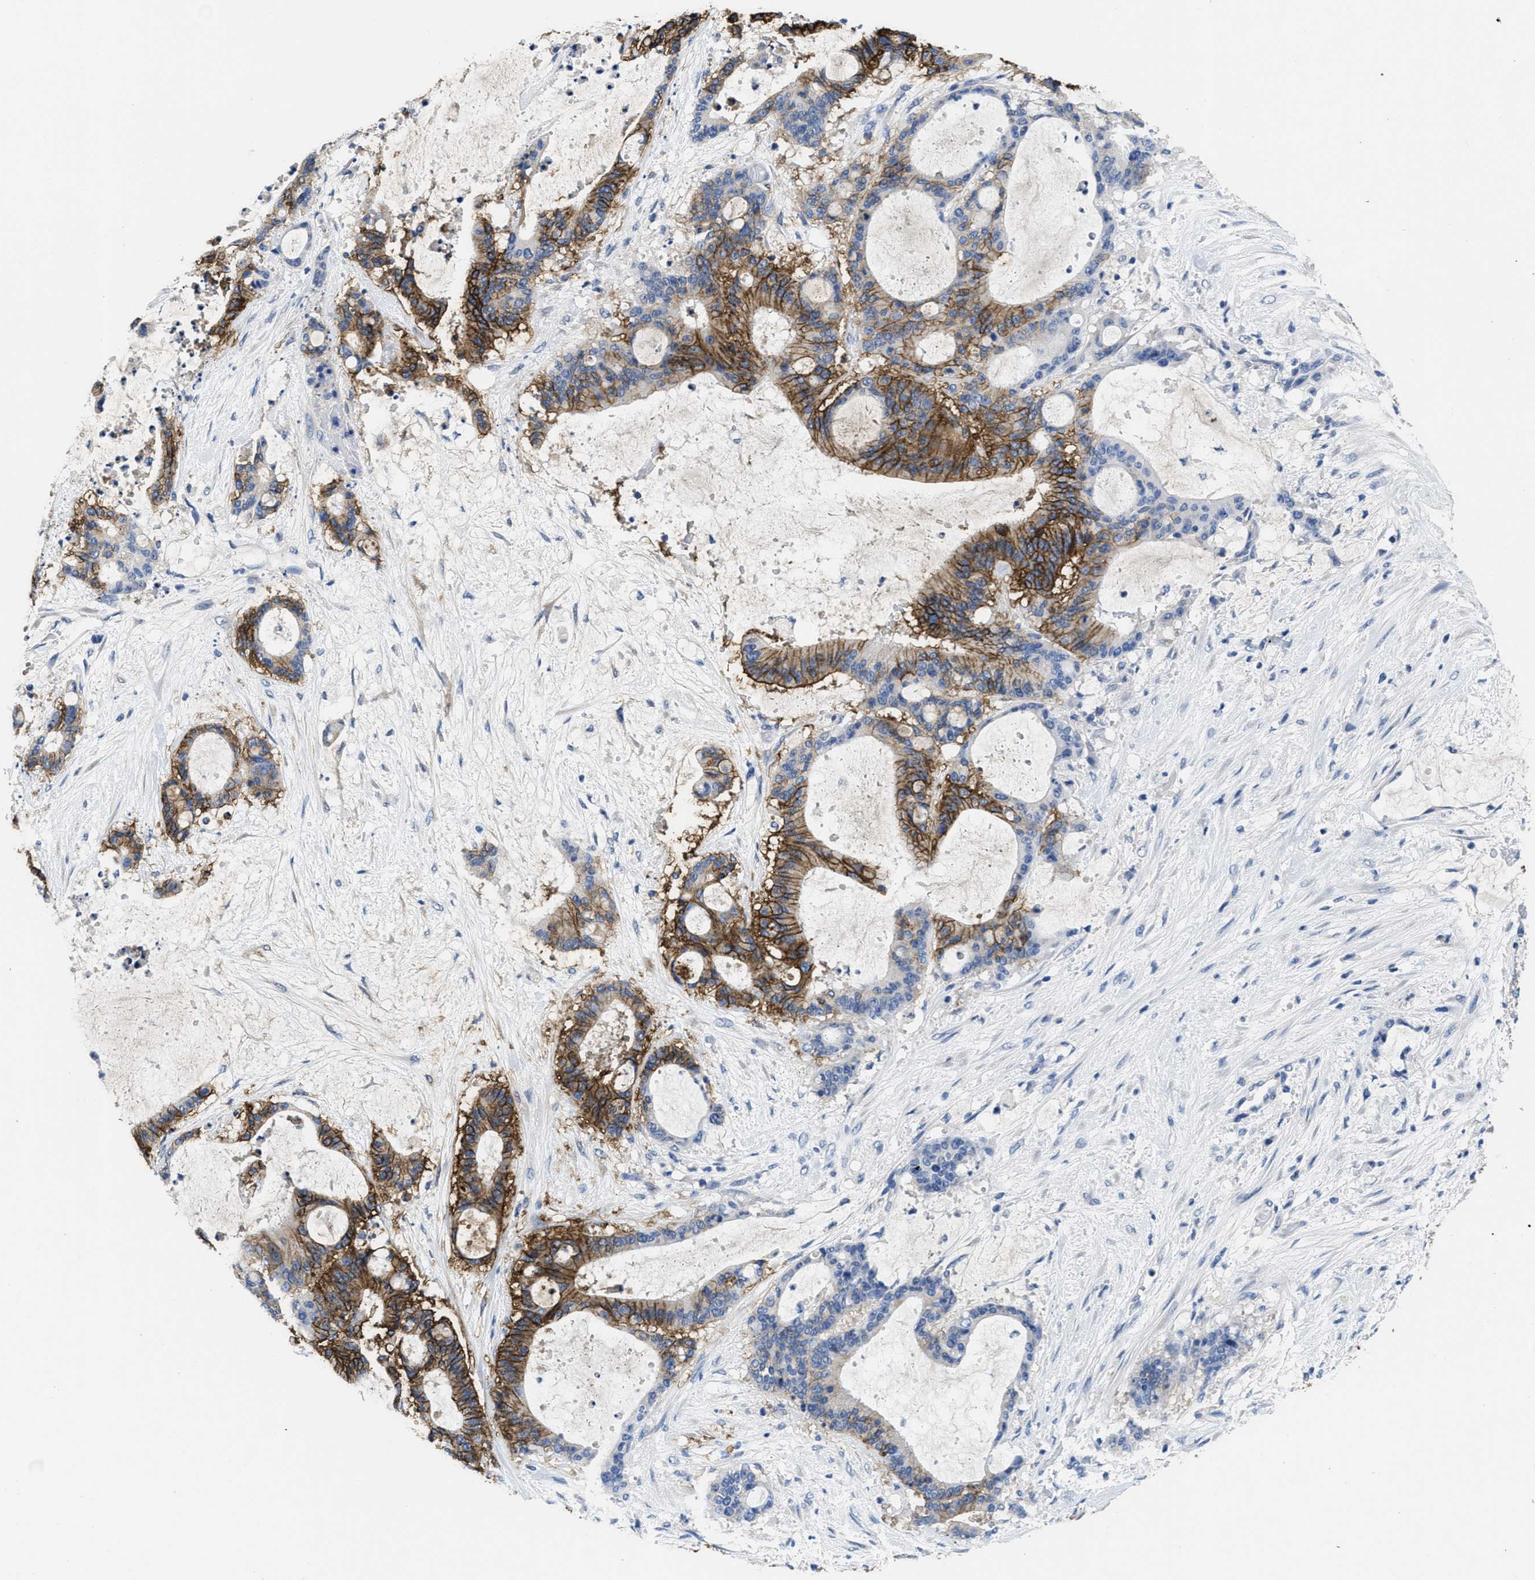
{"staining": {"intensity": "strong", "quantity": ">75%", "location": "cytoplasmic/membranous"}, "tissue": "liver cancer", "cell_type": "Tumor cells", "image_type": "cancer", "snomed": [{"axis": "morphology", "description": "Cholangiocarcinoma"}, {"axis": "topography", "description": "Liver"}], "caption": "Immunohistochemical staining of liver cholangiocarcinoma reveals high levels of strong cytoplasmic/membranous protein expression in about >75% of tumor cells.", "gene": "CA9", "patient": {"sex": "female", "age": 73}}